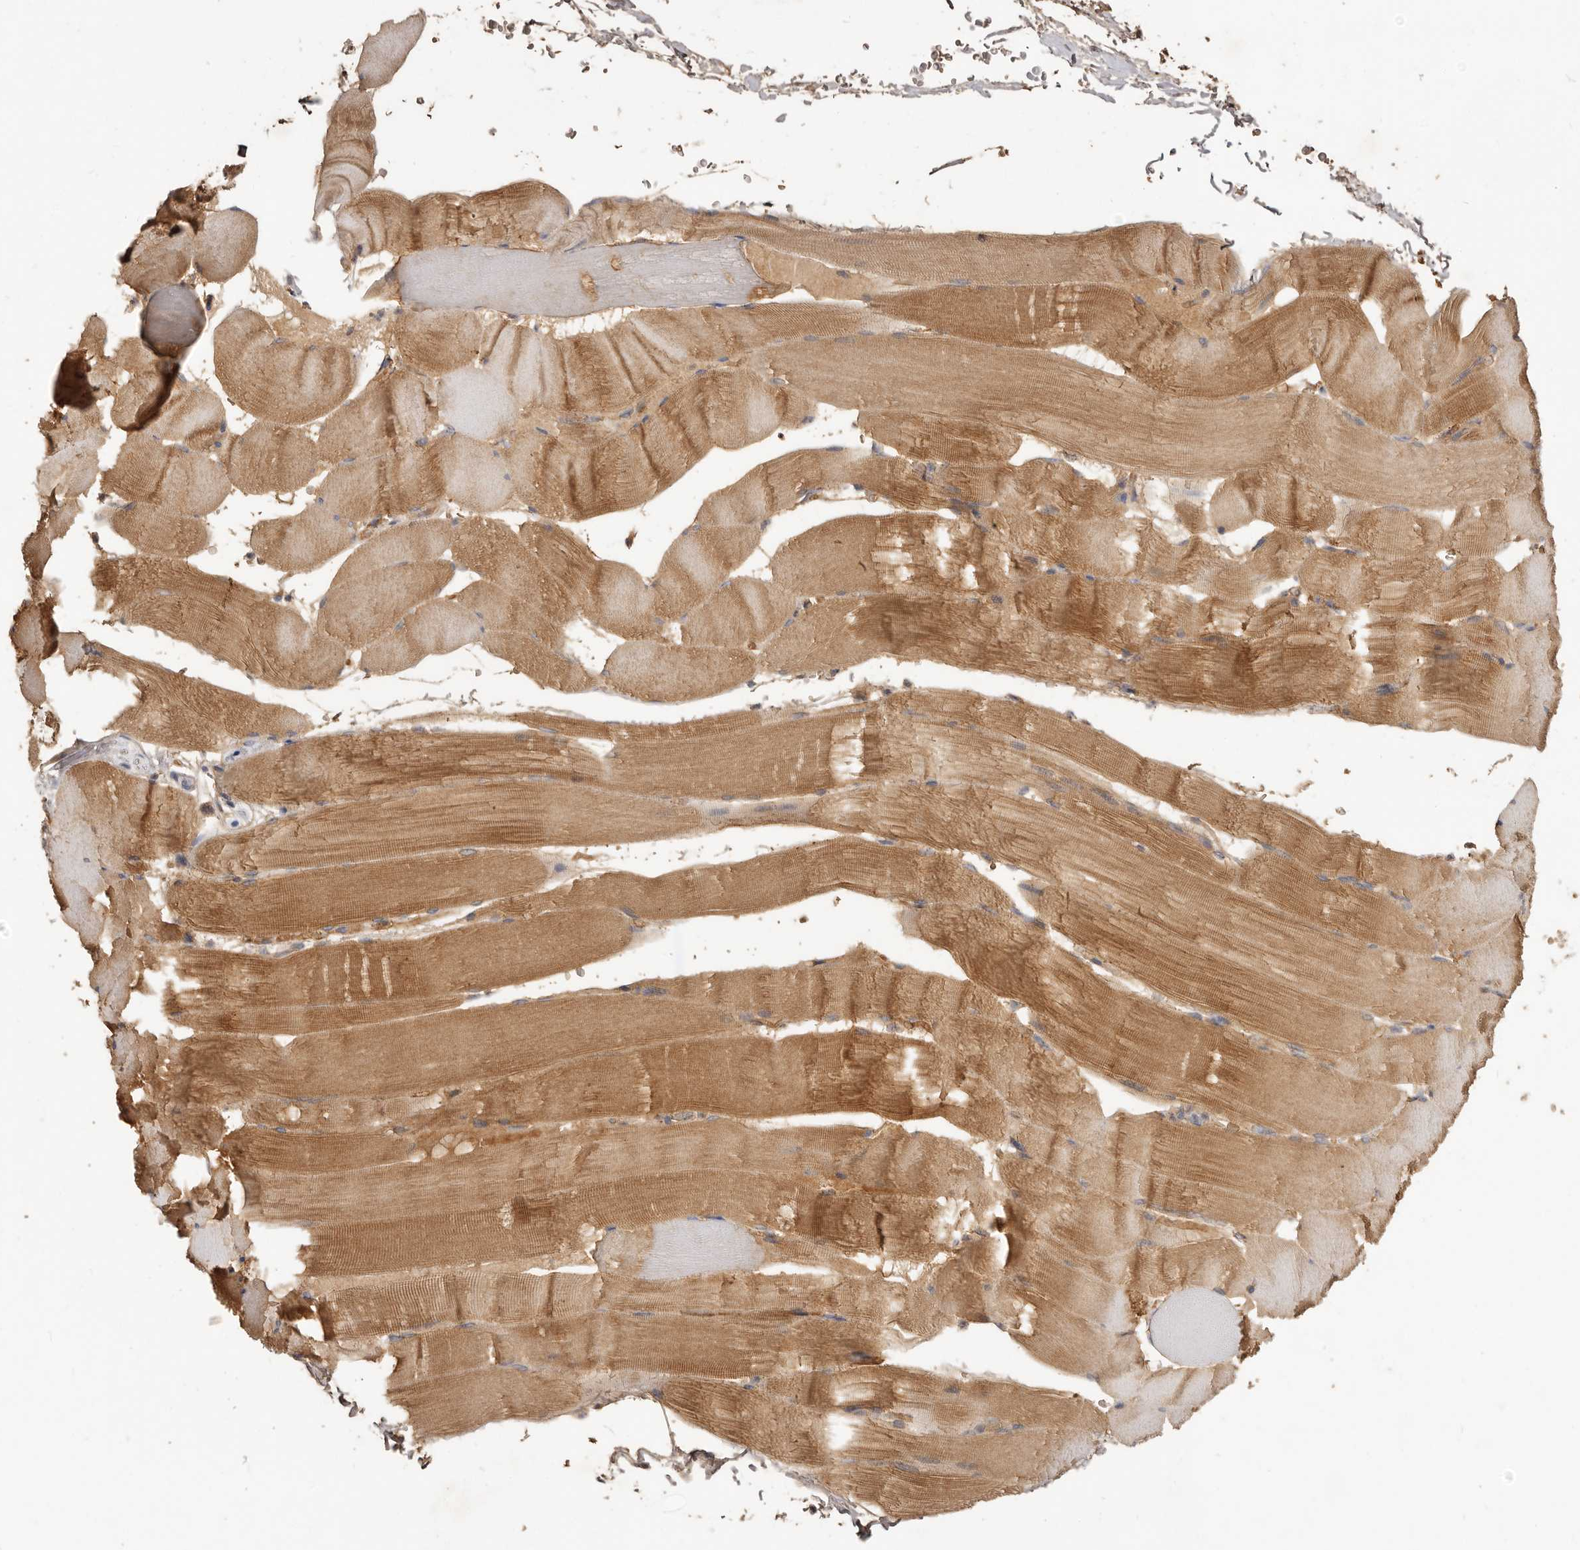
{"staining": {"intensity": "moderate", "quantity": ">75%", "location": "cytoplasmic/membranous"}, "tissue": "skeletal muscle", "cell_type": "Myocytes", "image_type": "normal", "snomed": [{"axis": "morphology", "description": "Normal tissue, NOS"}, {"axis": "topography", "description": "Skeletal muscle"}], "caption": "A brown stain labels moderate cytoplasmic/membranous positivity of a protein in myocytes of benign skeletal muscle. (Stains: DAB (3,3'-diaminobenzidine) in brown, nuclei in blue, Microscopy: brightfield microscopy at high magnification).", "gene": "ADAMTS9", "patient": {"sex": "male", "age": 62}}